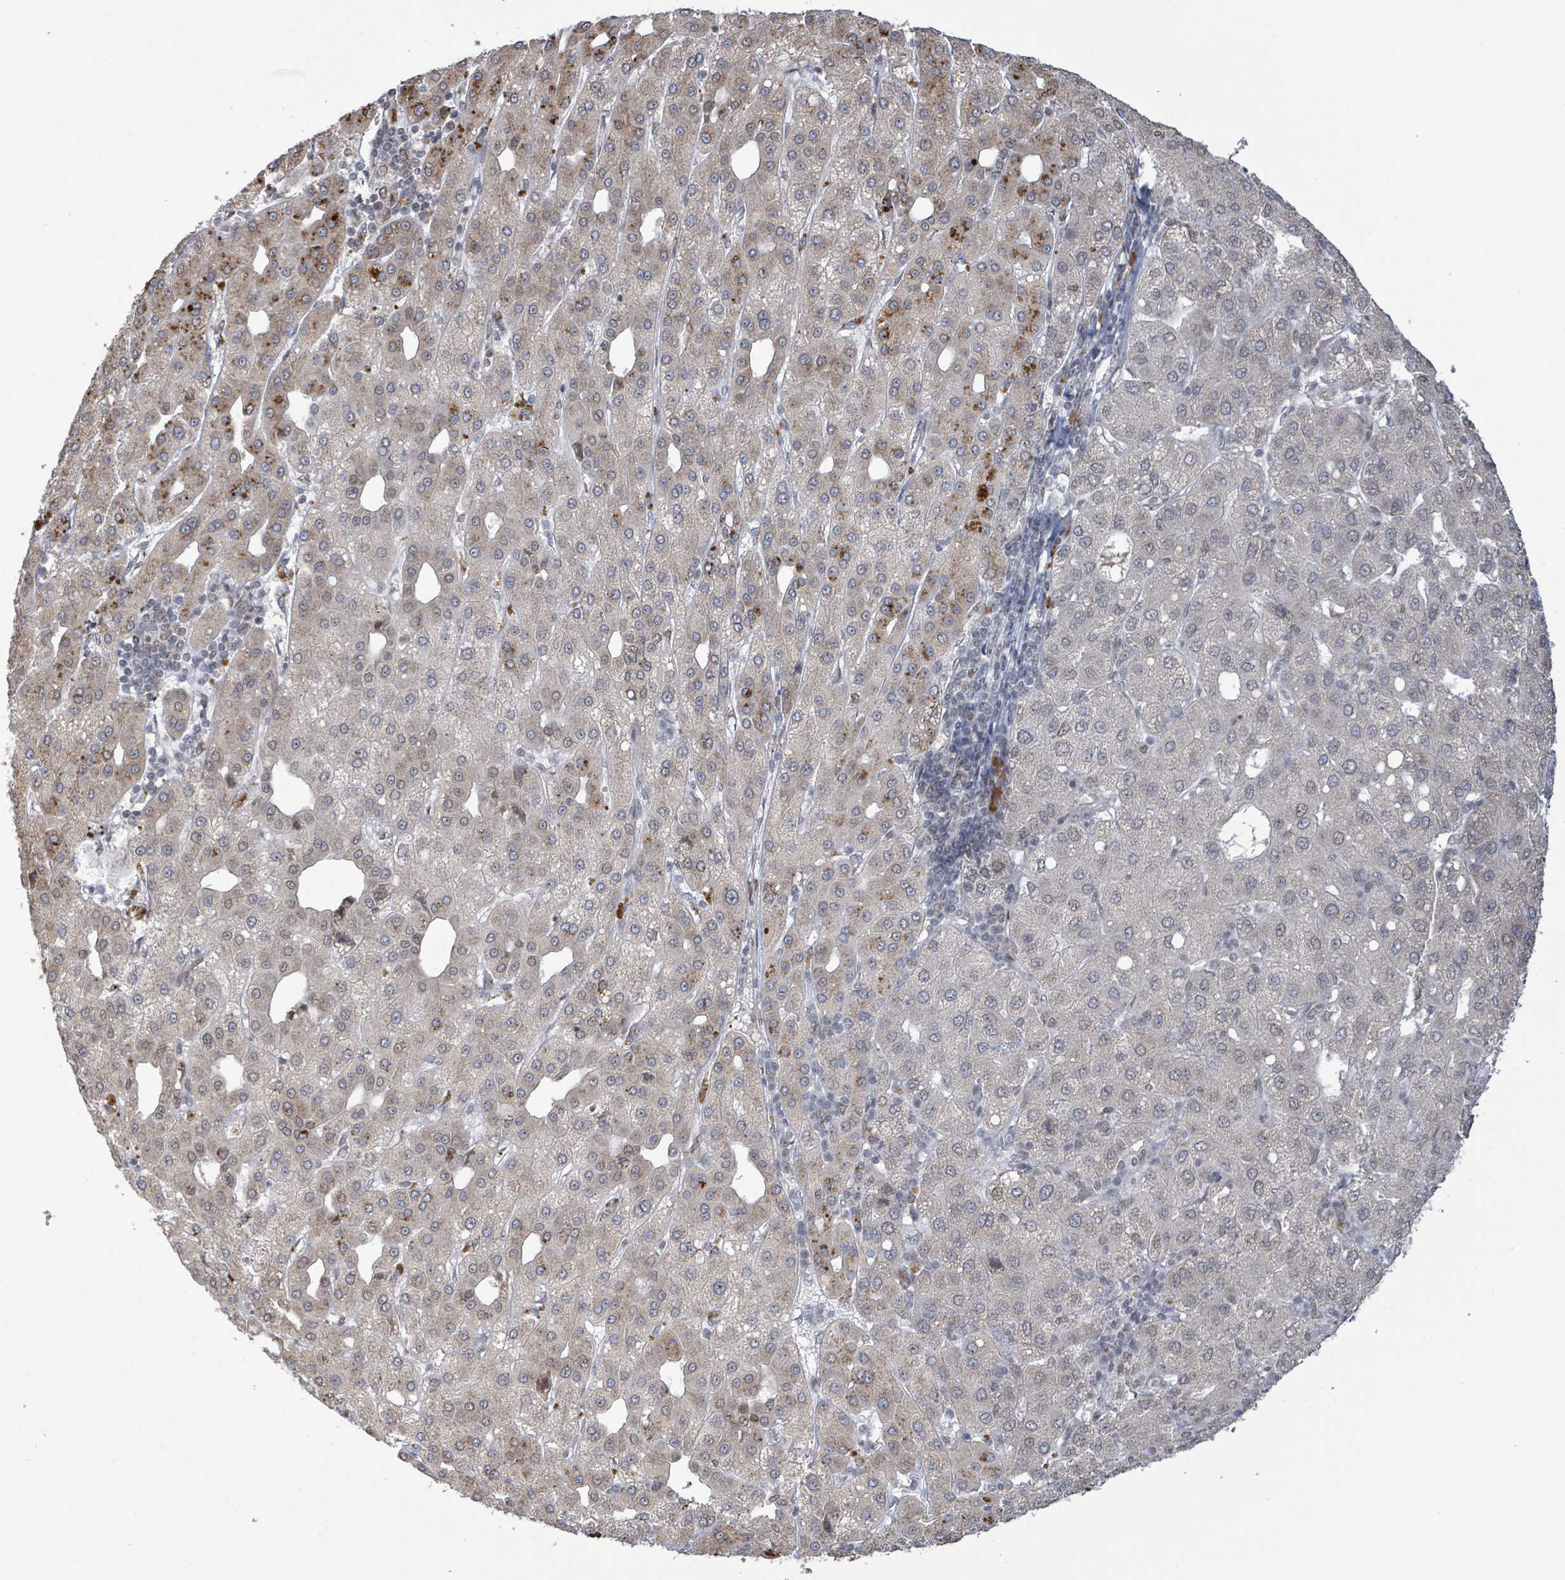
{"staining": {"intensity": "moderate", "quantity": "<25%", "location": "cytoplasmic/membranous"}, "tissue": "liver cancer", "cell_type": "Tumor cells", "image_type": "cancer", "snomed": [{"axis": "morphology", "description": "Carcinoma, Hepatocellular, NOS"}, {"axis": "topography", "description": "Liver"}], "caption": "A brown stain labels moderate cytoplasmic/membranous expression of a protein in human liver cancer tumor cells.", "gene": "SBF2", "patient": {"sex": "male", "age": 65}}